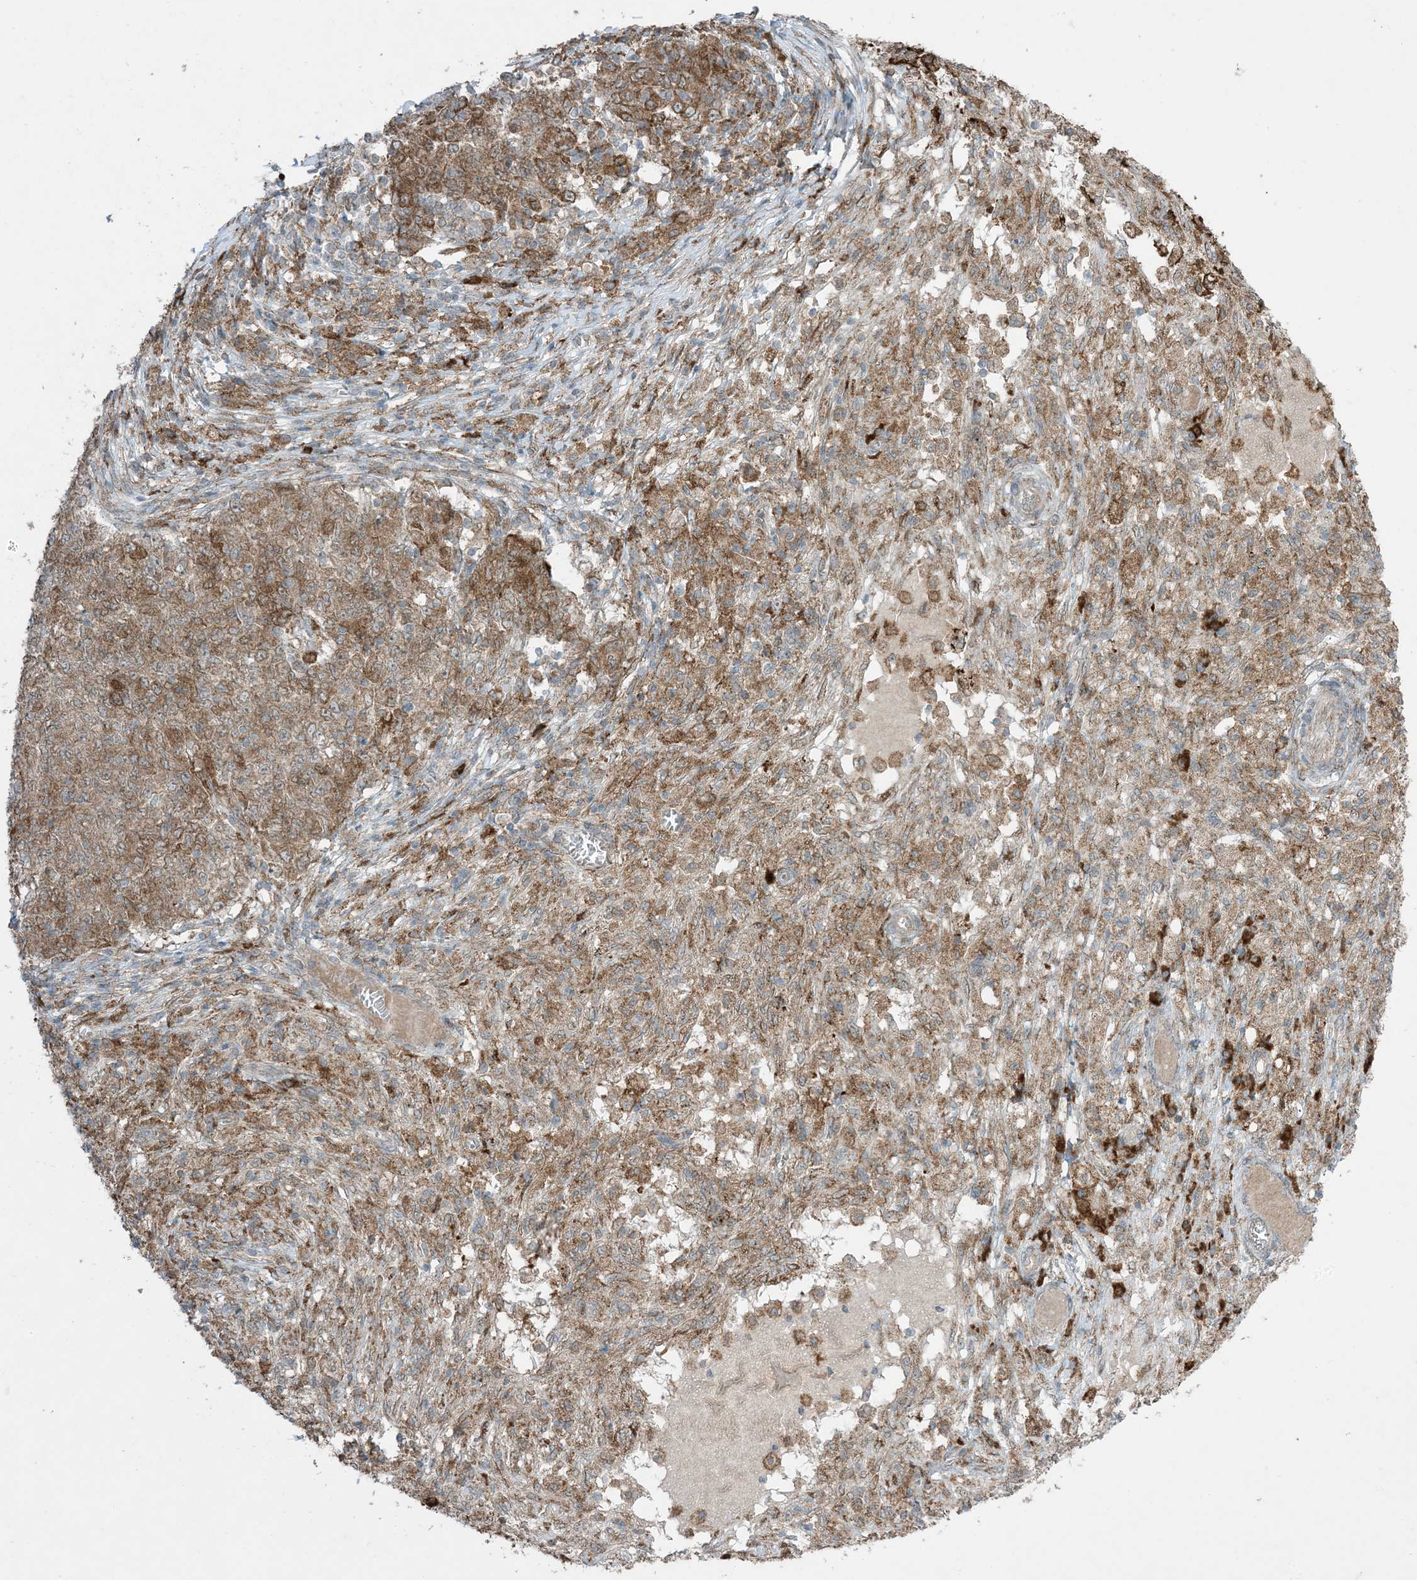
{"staining": {"intensity": "moderate", "quantity": ">75%", "location": "cytoplasmic/membranous"}, "tissue": "ovarian cancer", "cell_type": "Tumor cells", "image_type": "cancer", "snomed": [{"axis": "morphology", "description": "Carcinoma, endometroid"}, {"axis": "topography", "description": "Ovary"}], "caption": "Immunohistochemical staining of human endometroid carcinoma (ovarian) shows medium levels of moderate cytoplasmic/membranous positivity in about >75% of tumor cells. (brown staining indicates protein expression, while blue staining denotes nuclei).", "gene": "ODC1", "patient": {"sex": "female", "age": 42}}